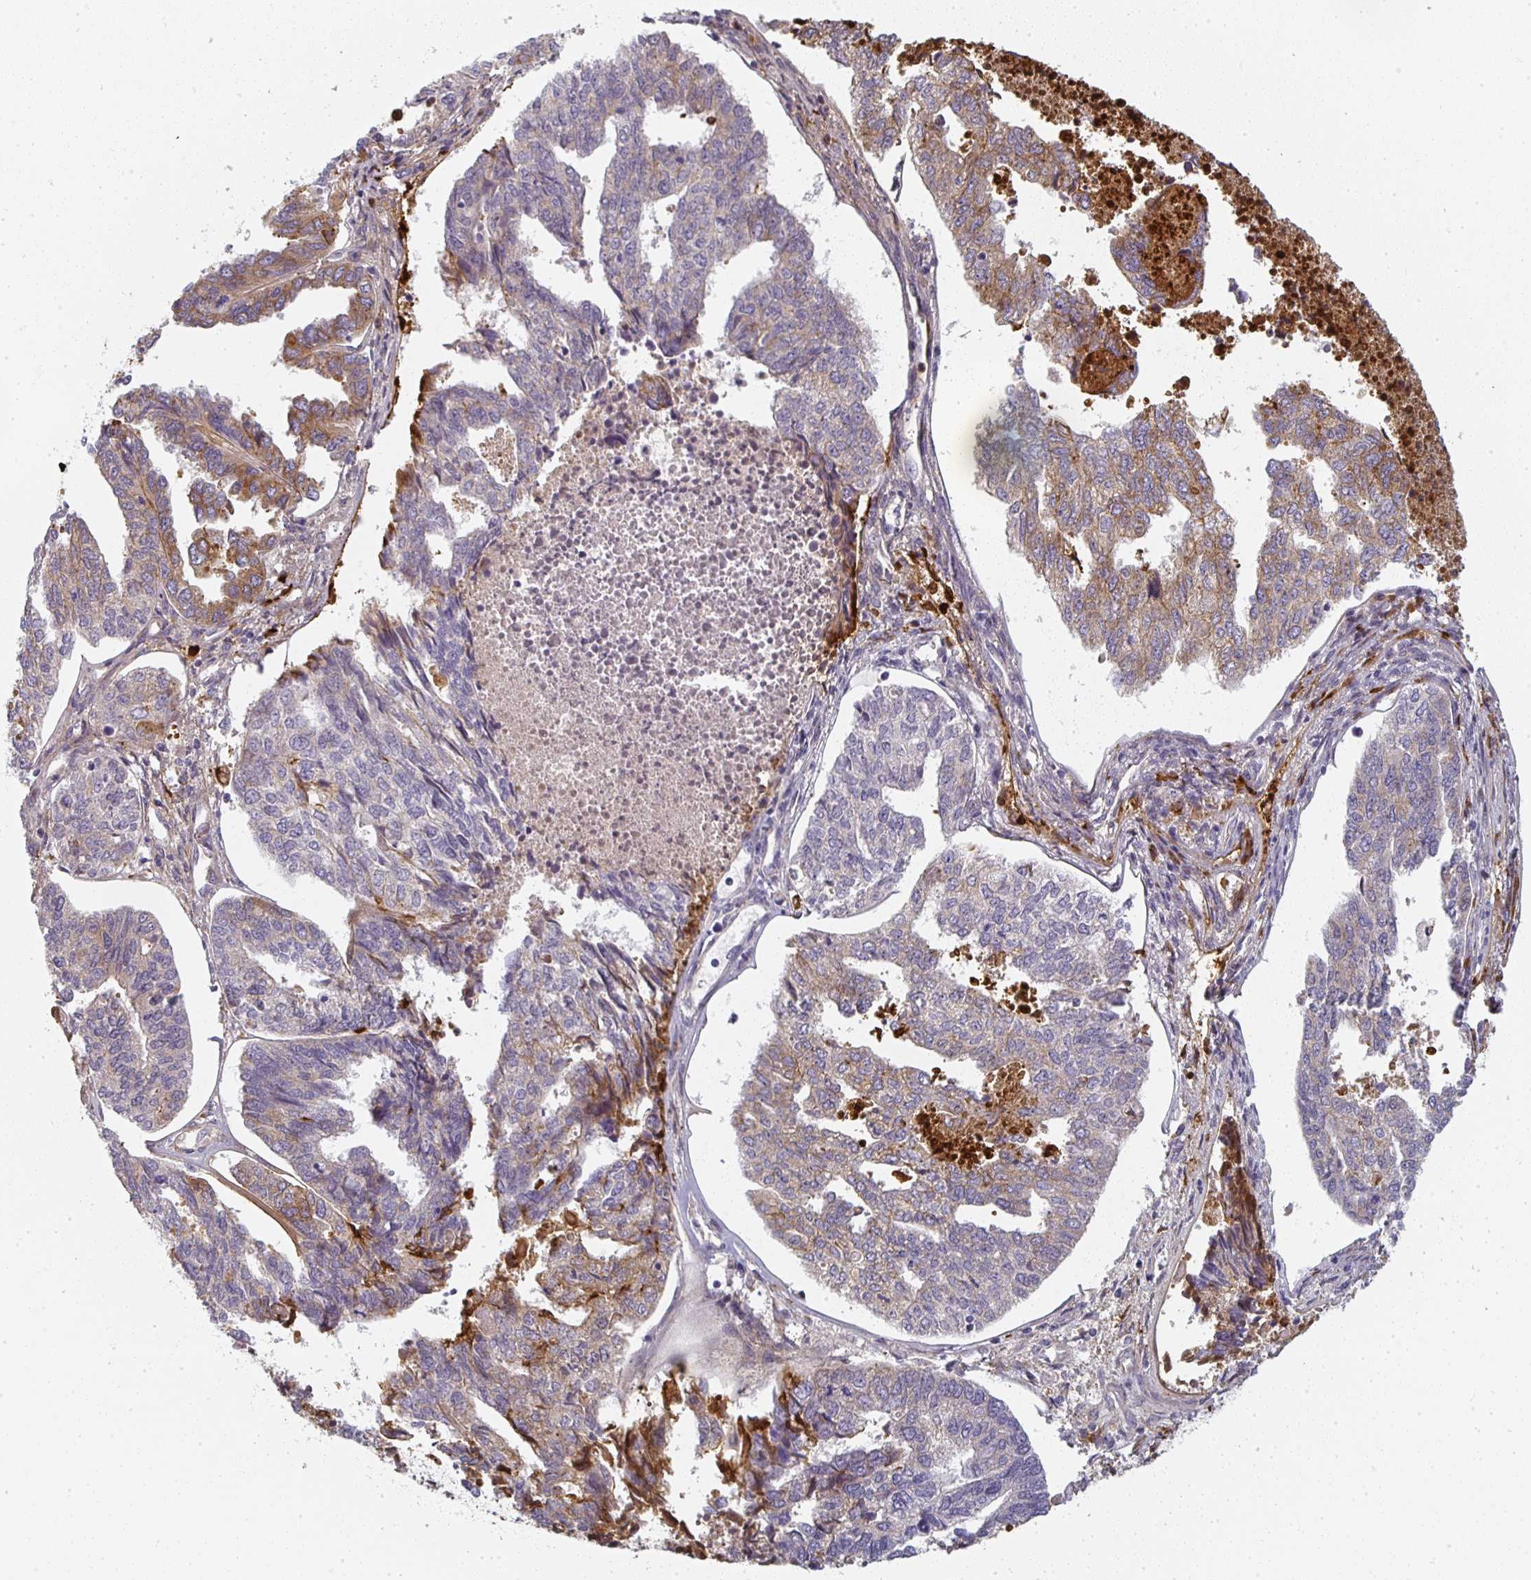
{"staining": {"intensity": "weak", "quantity": "<25%", "location": "cytoplasmic/membranous"}, "tissue": "endometrial cancer", "cell_type": "Tumor cells", "image_type": "cancer", "snomed": [{"axis": "morphology", "description": "Adenocarcinoma, NOS"}, {"axis": "topography", "description": "Endometrium"}], "caption": "Human endometrial cancer stained for a protein using IHC reveals no expression in tumor cells.", "gene": "CTHRC1", "patient": {"sex": "female", "age": 73}}